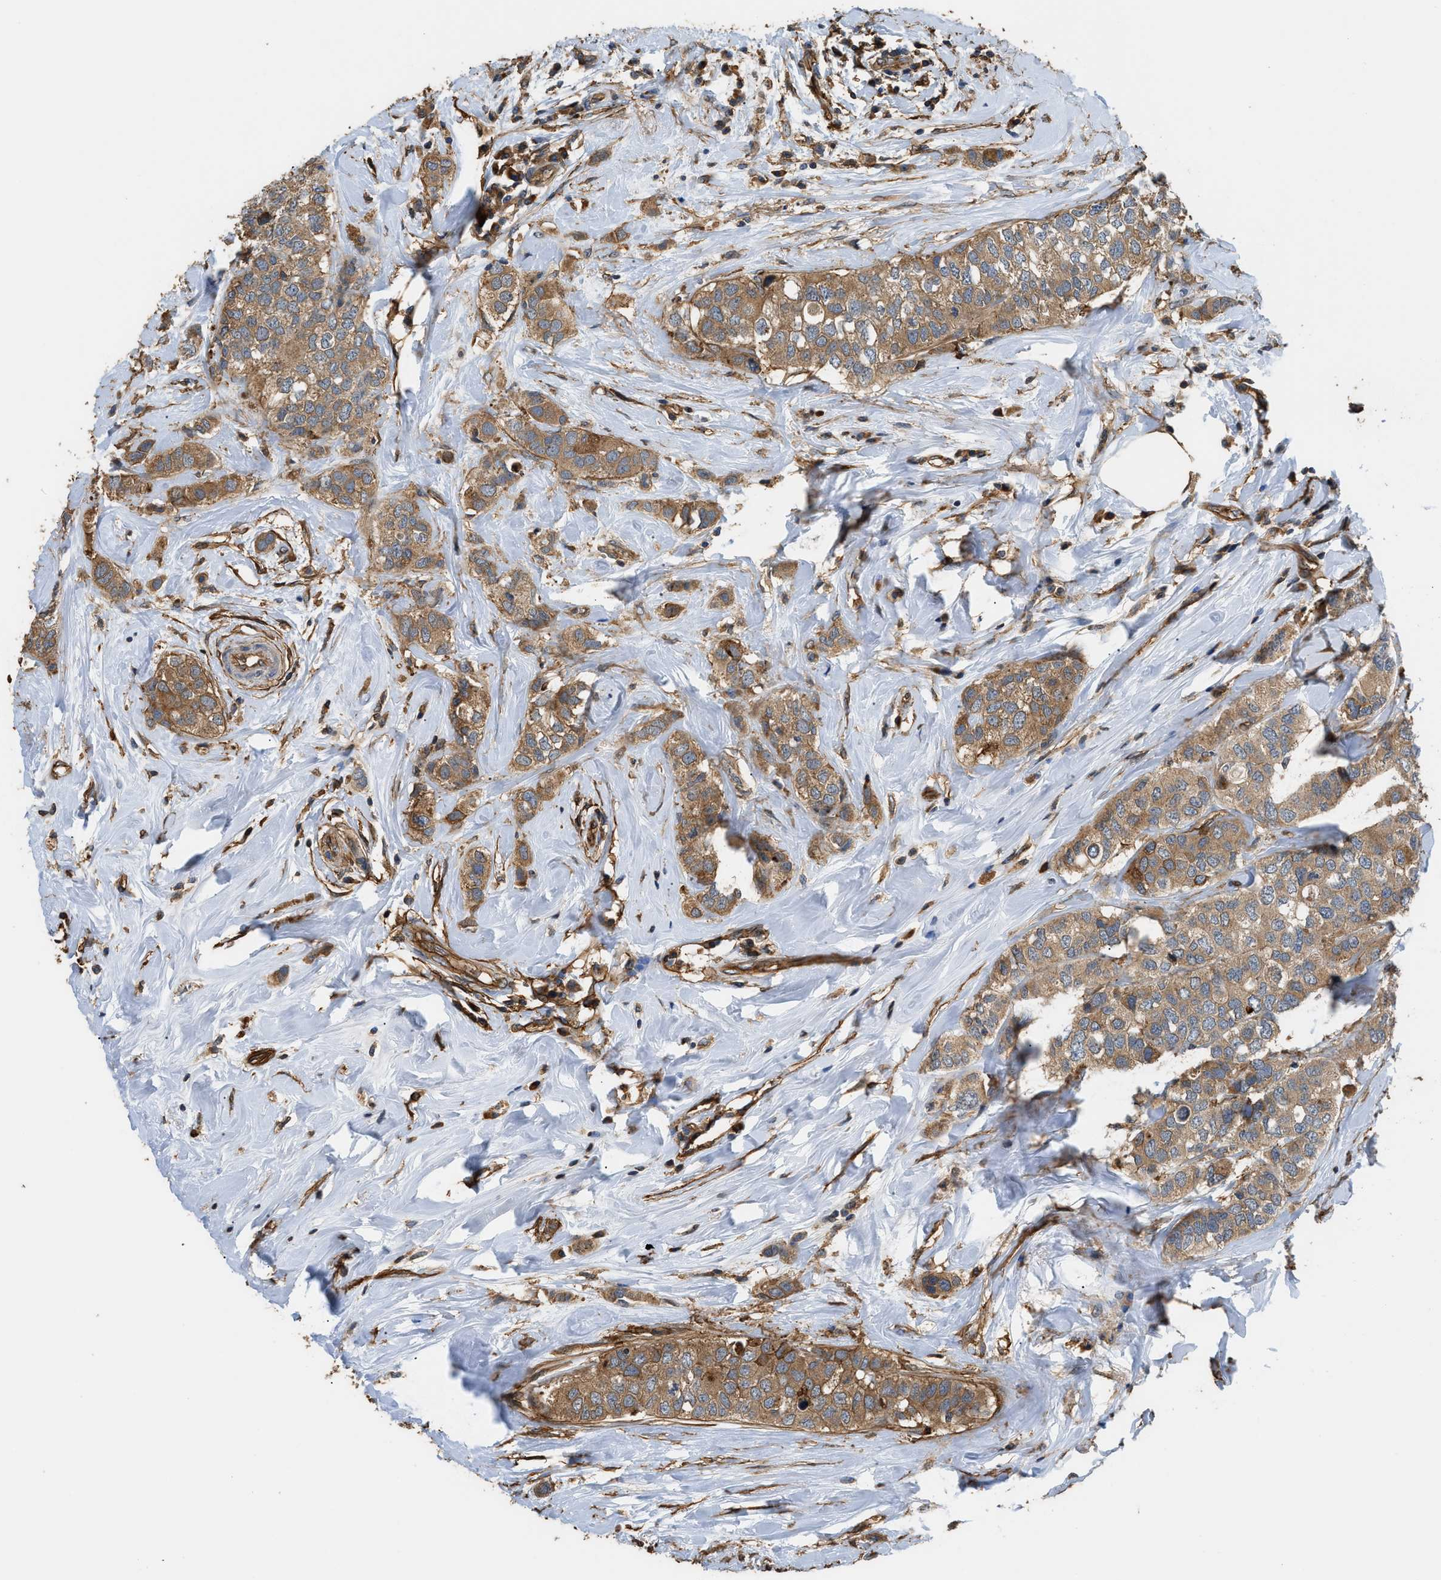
{"staining": {"intensity": "moderate", "quantity": ">75%", "location": "cytoplasmic/membranous"}, "tissue": "breast cancer", "cell_type": "Tumor cells", "image_type": "cancer", "snomed": [{"axis": "morphology", "description": "Duct carcinoma"}, {"axis": "topography", "description": "Breast"}], "caption": "Breast cancer (infiltrating ductal carcinoma) stained with DAB (3,3'-diaminobenzidine) immunohistochemistry (IHC) exhibits medium levels of moderate cytoplasmic/membranous staining in about >75% of tumor cells.", "gene": "DDHD2", "patient": {"sex": "female", "age": 50}}